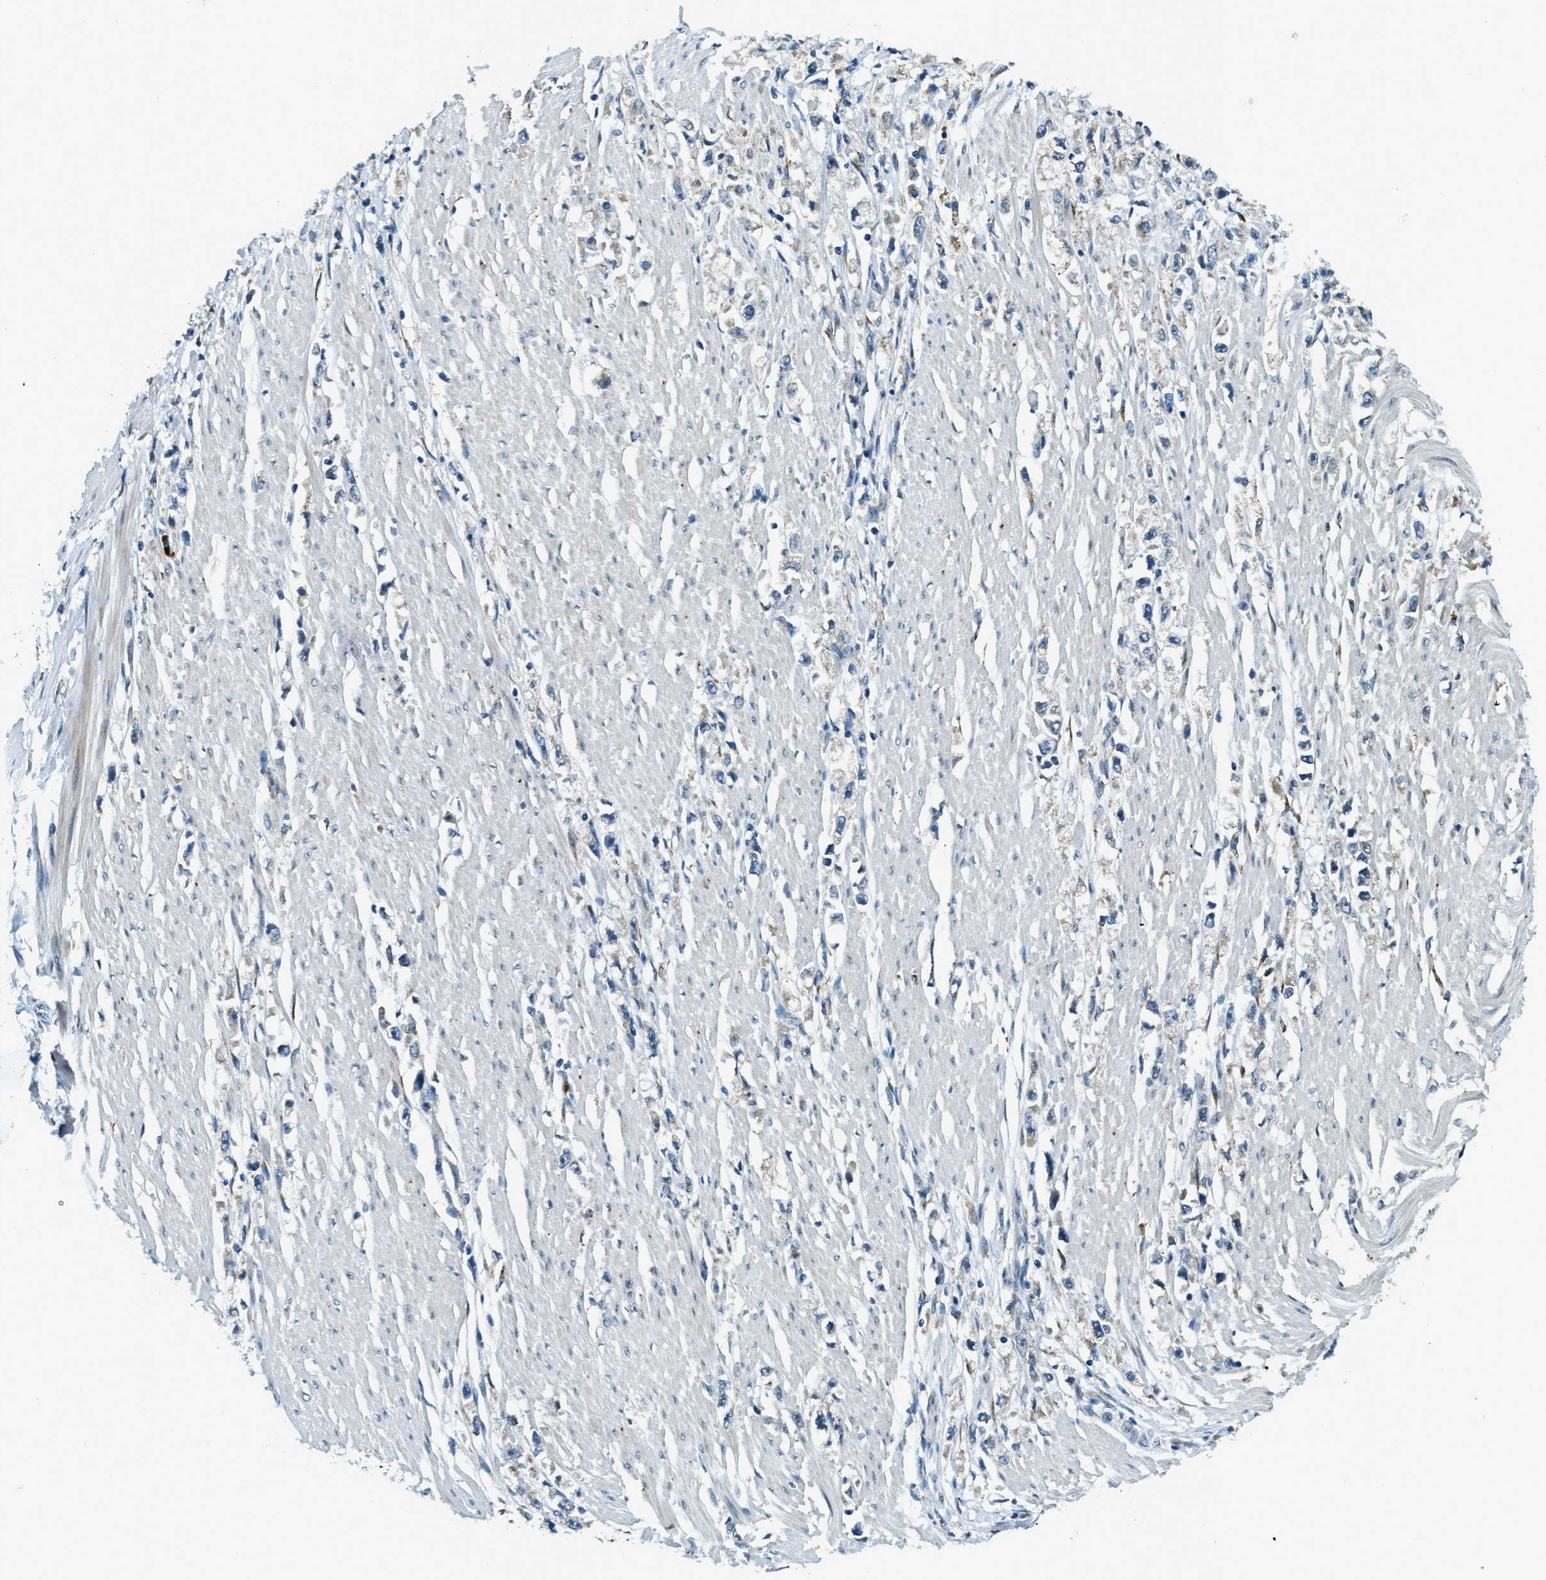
{"staining": {"intensity": "negative", "quantity": "none", "location": "none"}, "tissue": "stomach cancer", "cell_type": "Tumor cells", "image_type": "cancer", "snomed": [{"axis": "morphology", "description": "Adenocarcinoma, NOS"}, {"axis": "topography", "description": "Stomach"}], "caption": "High magnification brightfield microscopy of stomach cancer (adenocarcinoma) stained with DAB (3,3'-diaminobenzidine) (brown) and counterstained with hematoxylin (blue): tumor cells show no significant staining.", "gene": "GINM1", "patient": {"sex": "female", "age": 59}}